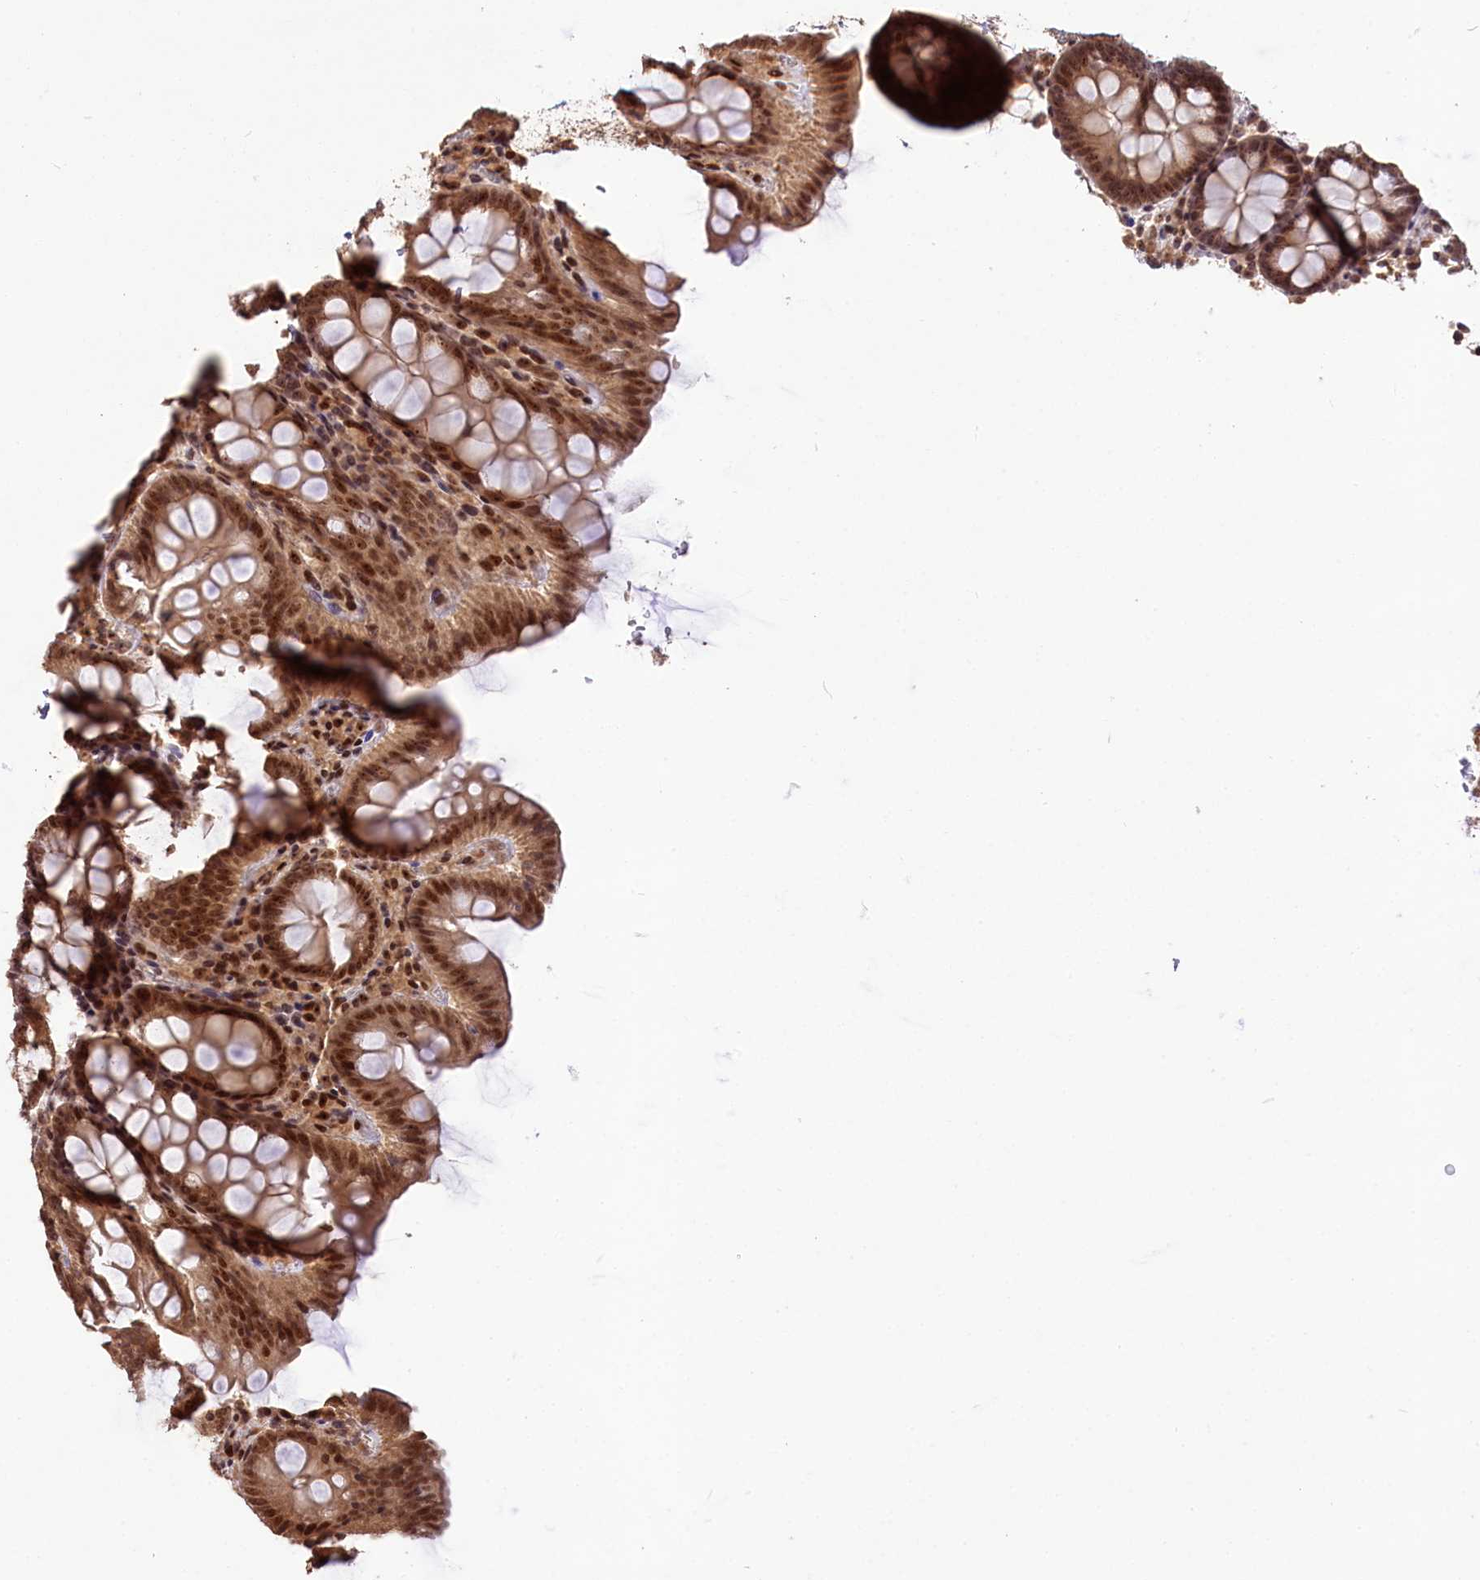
{"staining": {"intensity": "moderate", "quantity": ">75%", "location": "cytoplasmic/membranous,nuclear"}, "tissue": "colon", "cell_type": "Endothelial cells", "image_type": "normal", "snomed": [{"axis": "morphology", "description": "Normal tissue, NOS"}, {"axis": "topography", "description": "Colon"}], "caption": "Human colon stained with a brown dye shows moderate cytoplasmic/membranous,nuclear positive staining in about >75% of endothelial cells.", "gene": "RRP8", "patient": {"sex": "male", "age": 75}}